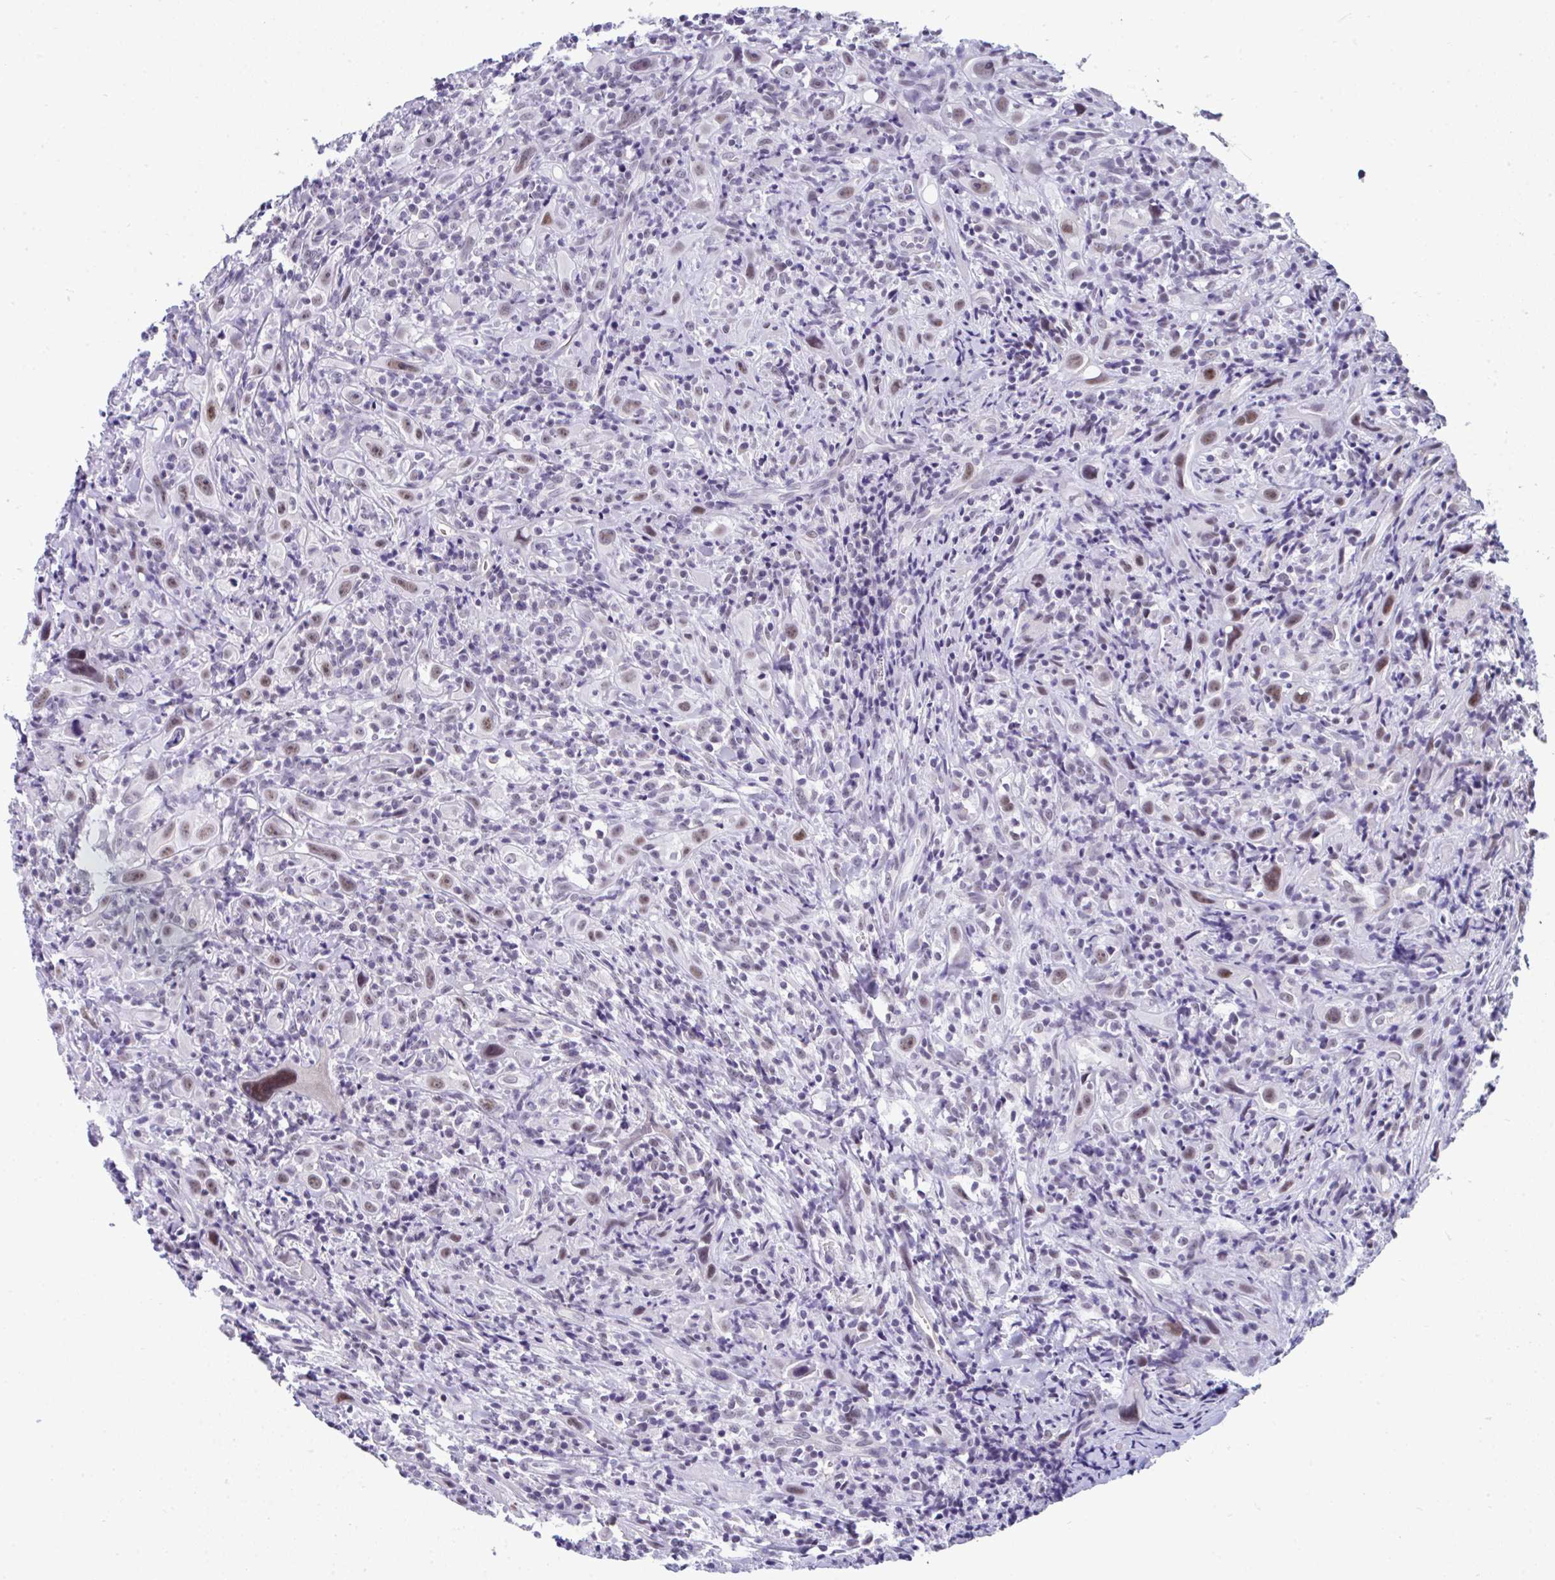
{"staining": {"intensity": "weak", "quantity": "25%-75%", "location": "nuclear"}, "tissue": "head and neck cancer", "cell_type": "Tumor cells", "image_type": "cancer", "snomed": [{"axis": "morphology", "description": "Squamous cell carcinoma, NOS"}, {"axis": "topography", "description": "Head-Neck"}], "caption": "This image reveals immunohistochemistry staining of head and neck squamous cell carcinoma, with low weak nuclear expression in approximately 25%-75% of tumor cells.", "gene": "CDK13", "patient": {"sex": "female", "age": 95}}